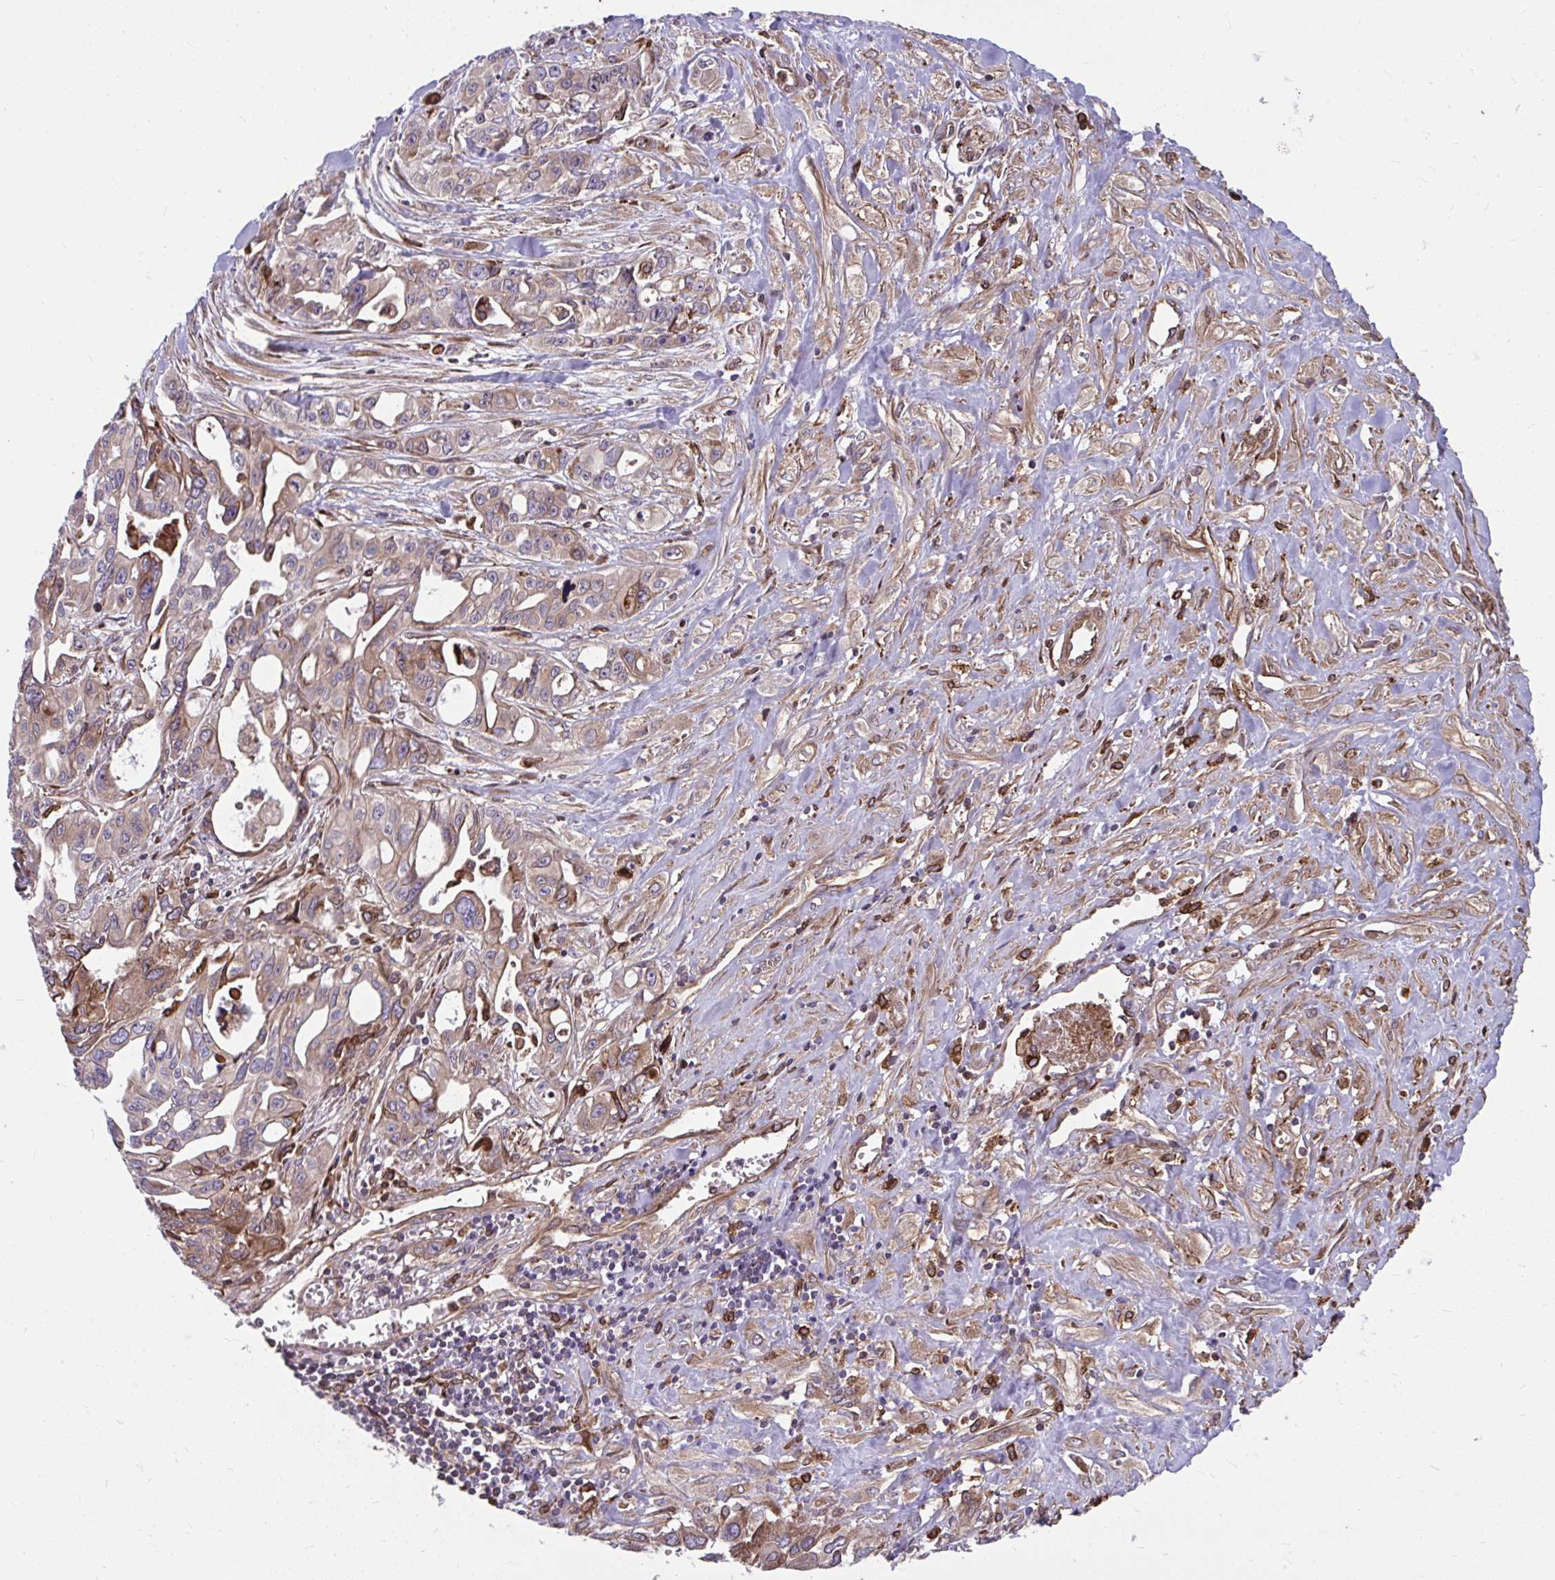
{"staining": {"intensity": "moderate", "quantity": "25%-75%", "location": "cytoplasmic/membranous"}, "tissue": "pancreatic cancer", "cell_type": "Tumor cells", "image_type": "cancer", "snomed": [{"axis": "morphology", "description": "Adenocarcinoma, NOS"}, {"axis": "topography", "description": "Pancreas"}], "caption": "About 25%-75% of tumor cells in human pancreatic adenocarcinoma reveal moderate cytoplasmic/membranous protein staining as visualized by brown immunohistochemical staining.", "gene": "STIM2", "patient": {"sex": "female", "age": 47}}